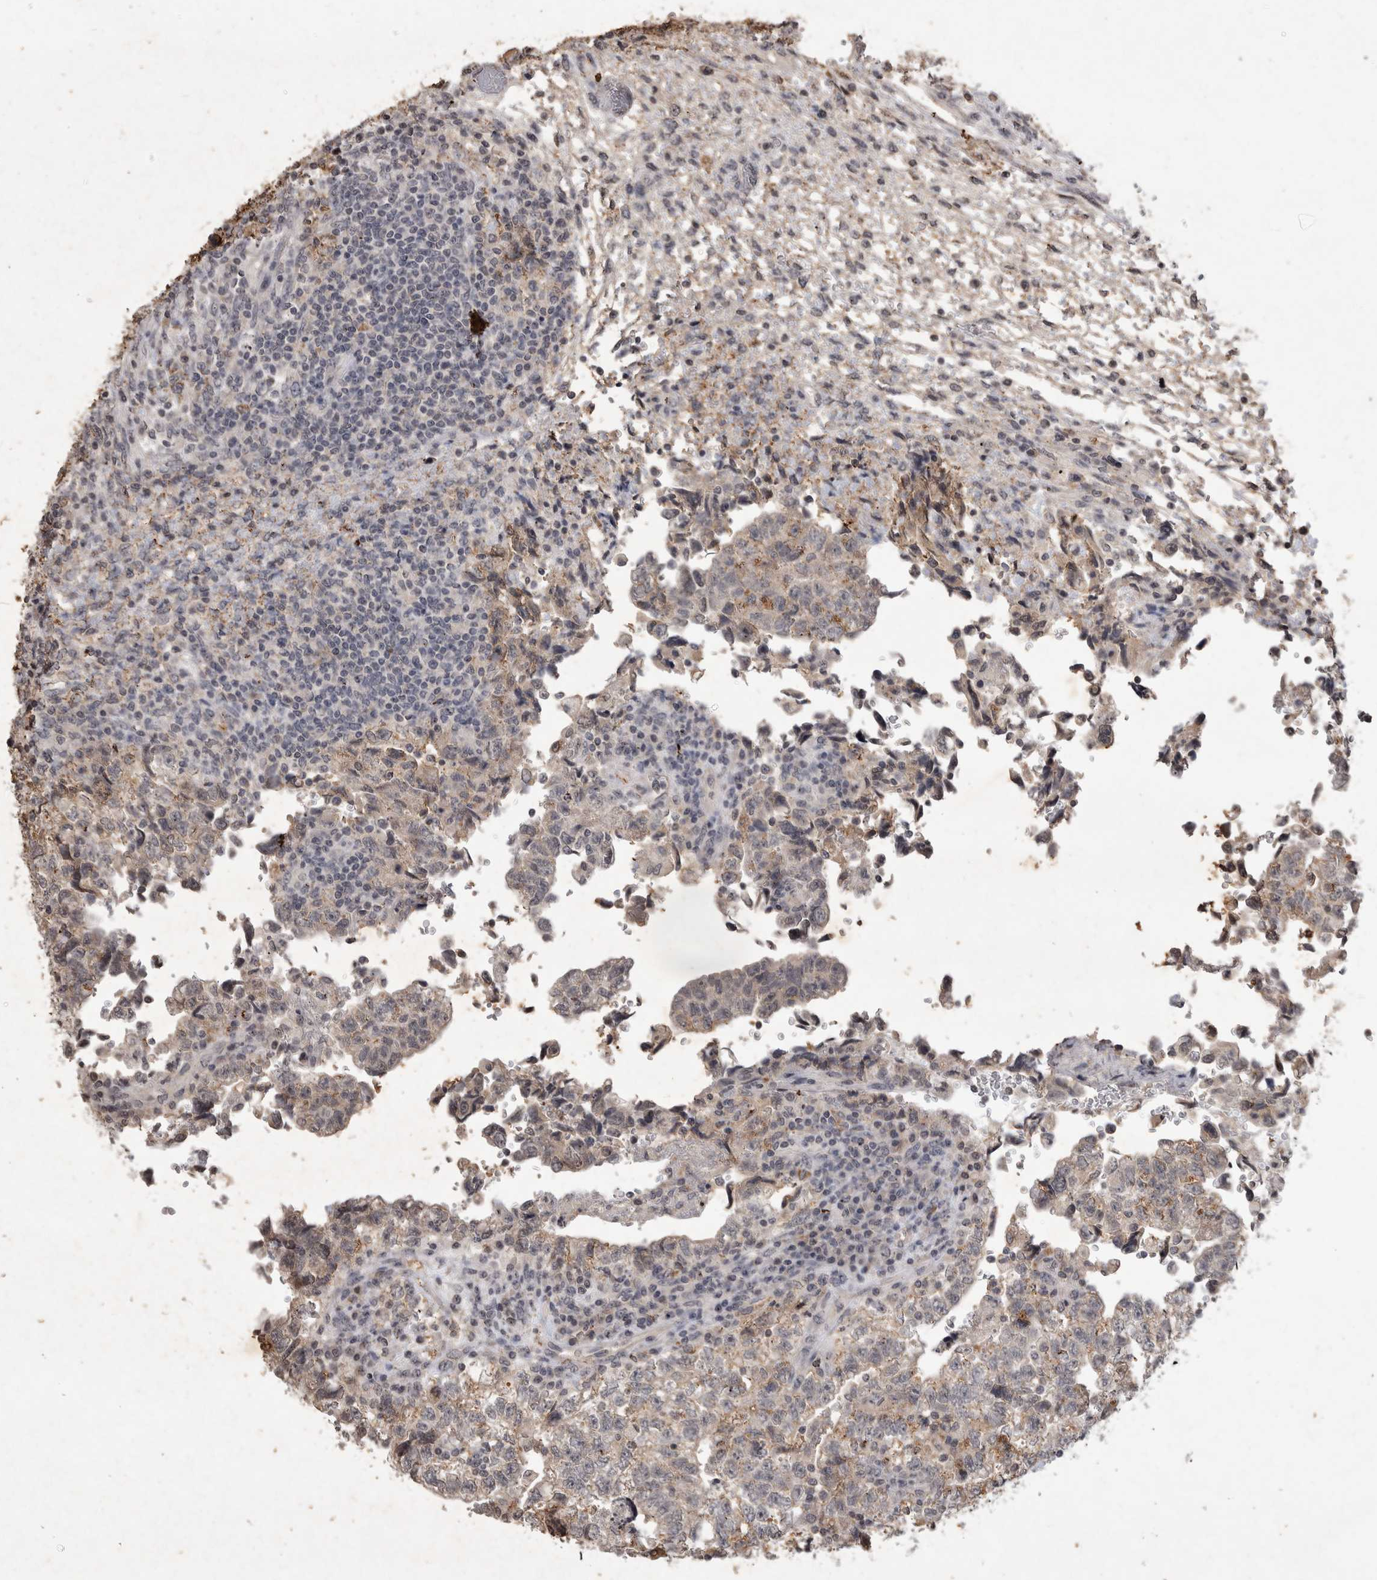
{"staining": {"intensity": "moderate", "quantity": "25%-75%", "location": "cytoplasmic/membranous"}, "tissue": "testis cancer", "cell_type": "Tumor cells", "image_type": "cancer", "snomed": [{"axis": "morphology", "description": "Normal tissue, NOS"}, {"axis": "morphology", "description": "Carcinoma, Embryonal, NOS"}, {"axis": "topography", "description": "Testis"}], "caption": "Brown immunohistochemical staining in human embryonal carcinoma (testis) displays moderate cytoplasmic/membranous staining in approximately 25%-75% of tumor cells.", "gene": "HRK", "patient": {"sex": "male", "age": 36}}